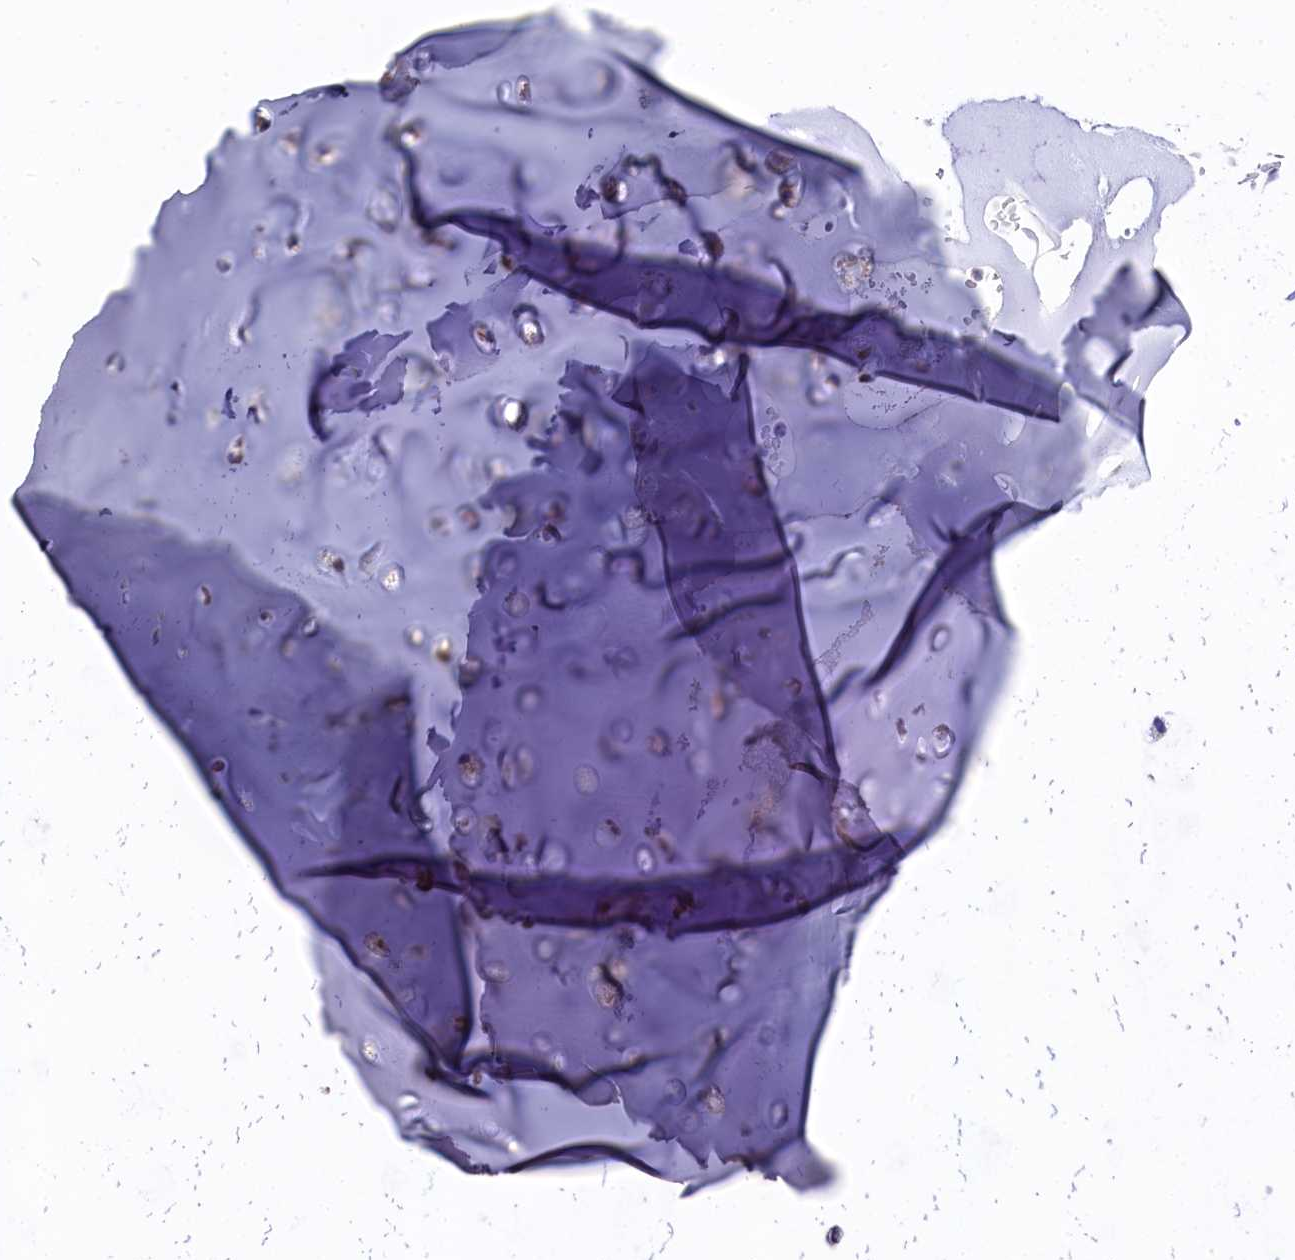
{"staining": {"intensity": "negative", "quantity": "none", "location": "none"}, "tissue": "adipose tissue", "cell_type": "Adipocytes", "image_type": "normal", "snomed": [{"axis": "morphology", "description": "Normal tissue, NOS"}, {"axis": "morphology", "description": "Basal cell carcinoma"}, {"axis": "topography", "description": "Cartilage tissue"}, {"axis": "topography", "description": "Nasopharynx"}, {"axis": "topography", "description": "Oral tissue"}], "caption": "The immunohistochemistry histopathology image has no significant staining in adipocytes of adipose tissue. (DAB (3,3'-diaminobenzidine) immunohistochemistry (IHC), high magnification).", "gene": "QARS1", "patient": {"sex": "female", "age": 77}}